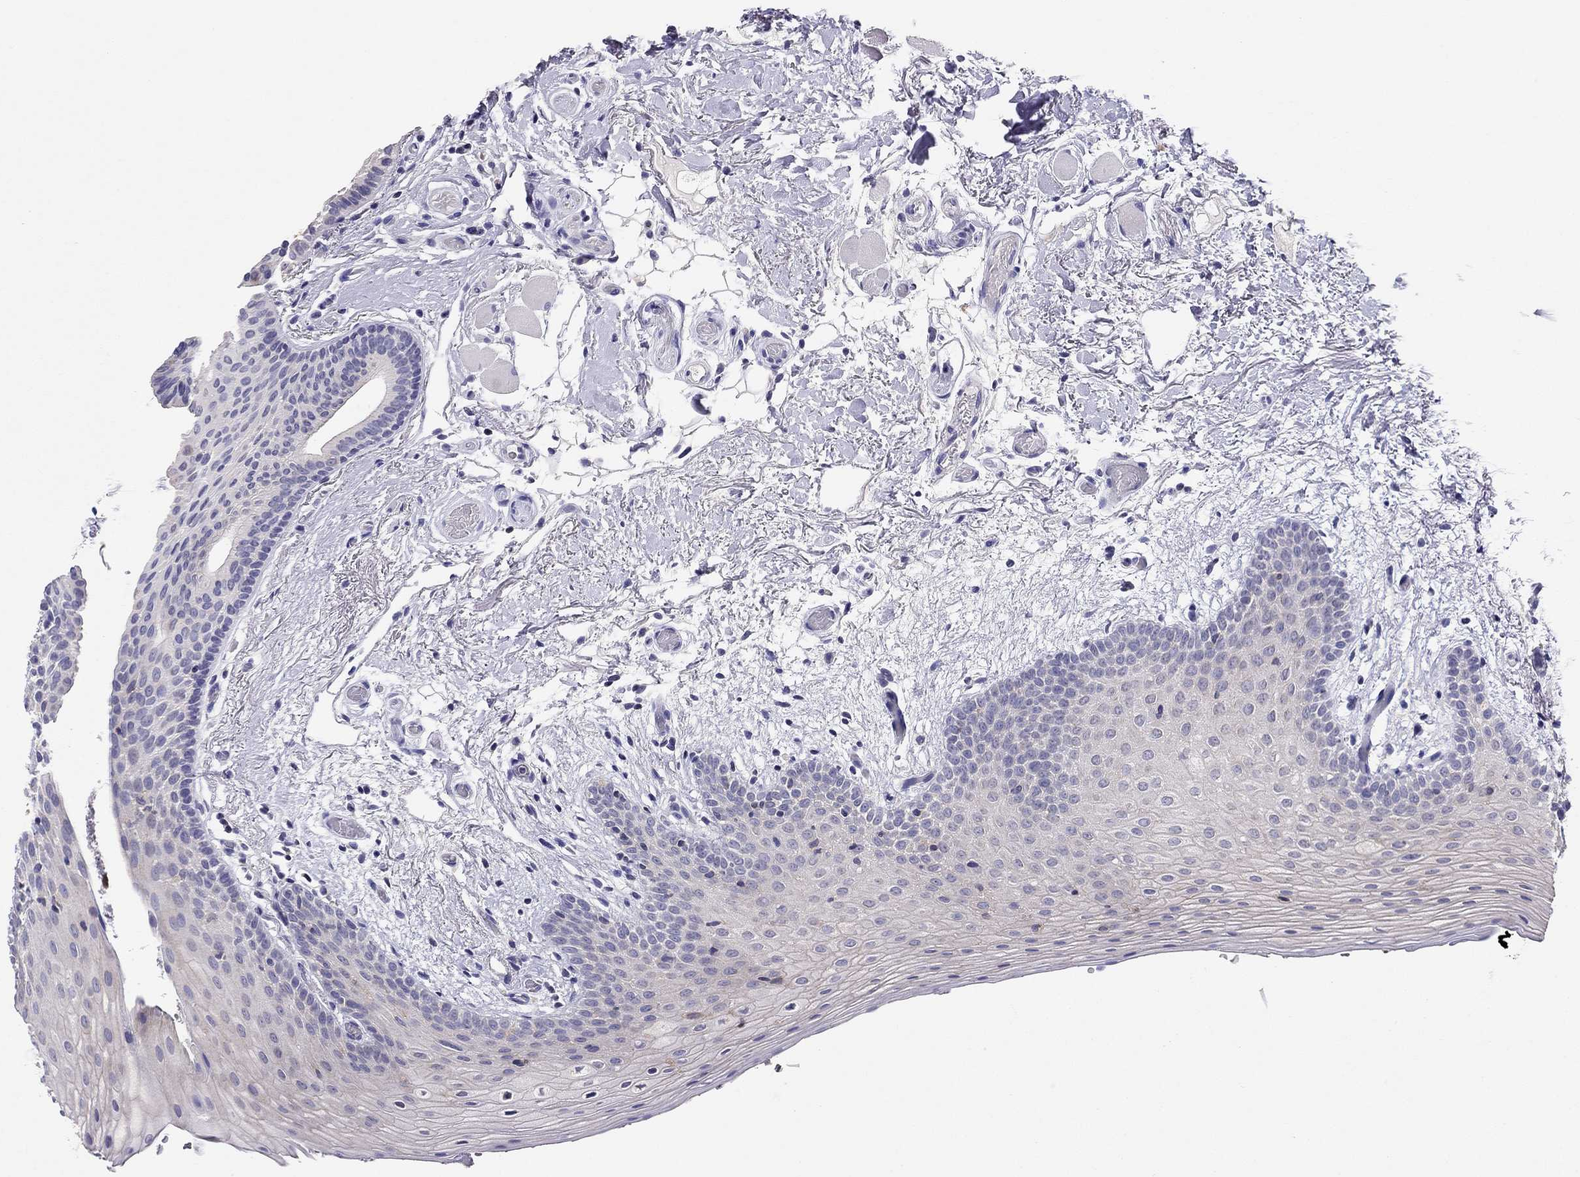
{"staining": {"intensity": "negative", "quantity": "none", "location": "none"}, "tissue": "oral mucosa", "cell_type": "Squamous epithelial cells", "image_type": "normal", "snomed": [{"axis": "morphology", "description": "Normal tissue, NOS"}, {"axis": "topography", "description": "Oral tissue"}, {"axis": "topography", "description": "Tounge, NOS"}], "caption": "Immunohistochemistry (IHC) of benign human oral mucosa displays no staining in squamous epithelial cells.", "gene": "CITED1", "patient": {"sex": "female", "age": 86}}